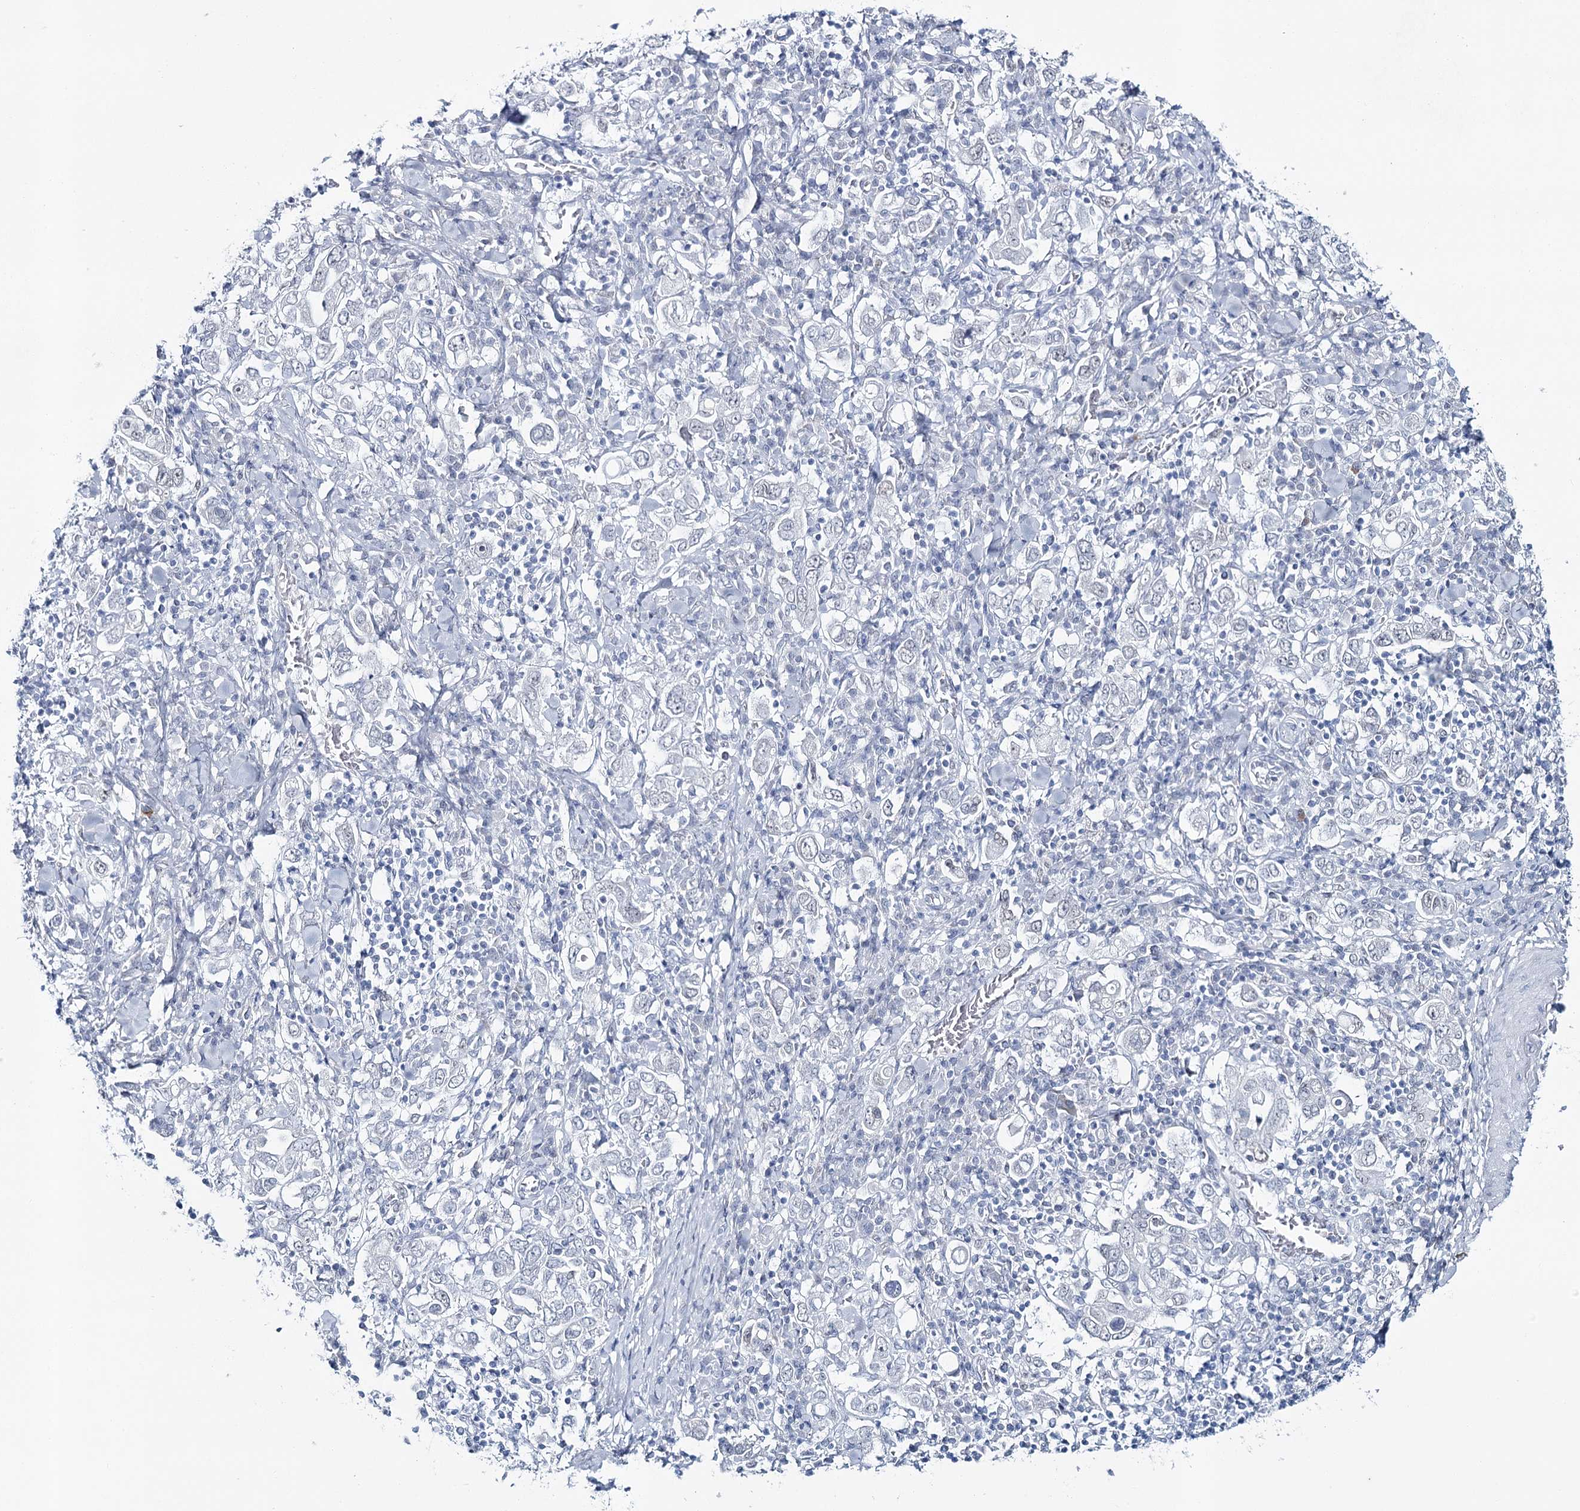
{"staining": {"intensity": "negative", "quantity": "none", "location": "none"}, "tissue": "stomach cancer", "cell_type": "Tumor cells", "image_type": "cancer", "snomed": [{"axis": "morphology", "description": "Adenocarcinoma, NOS"}, {"axis": "topography", "description": "Stomach, upper"}], "caption": "DAB (3,3'-diaminobenzidine) immunohistochemical staining of human stomach cancer shows no significant expression in tumor cells.", "gene": "ZC3H8", "patient": {"sex": "male", "age": 62}}